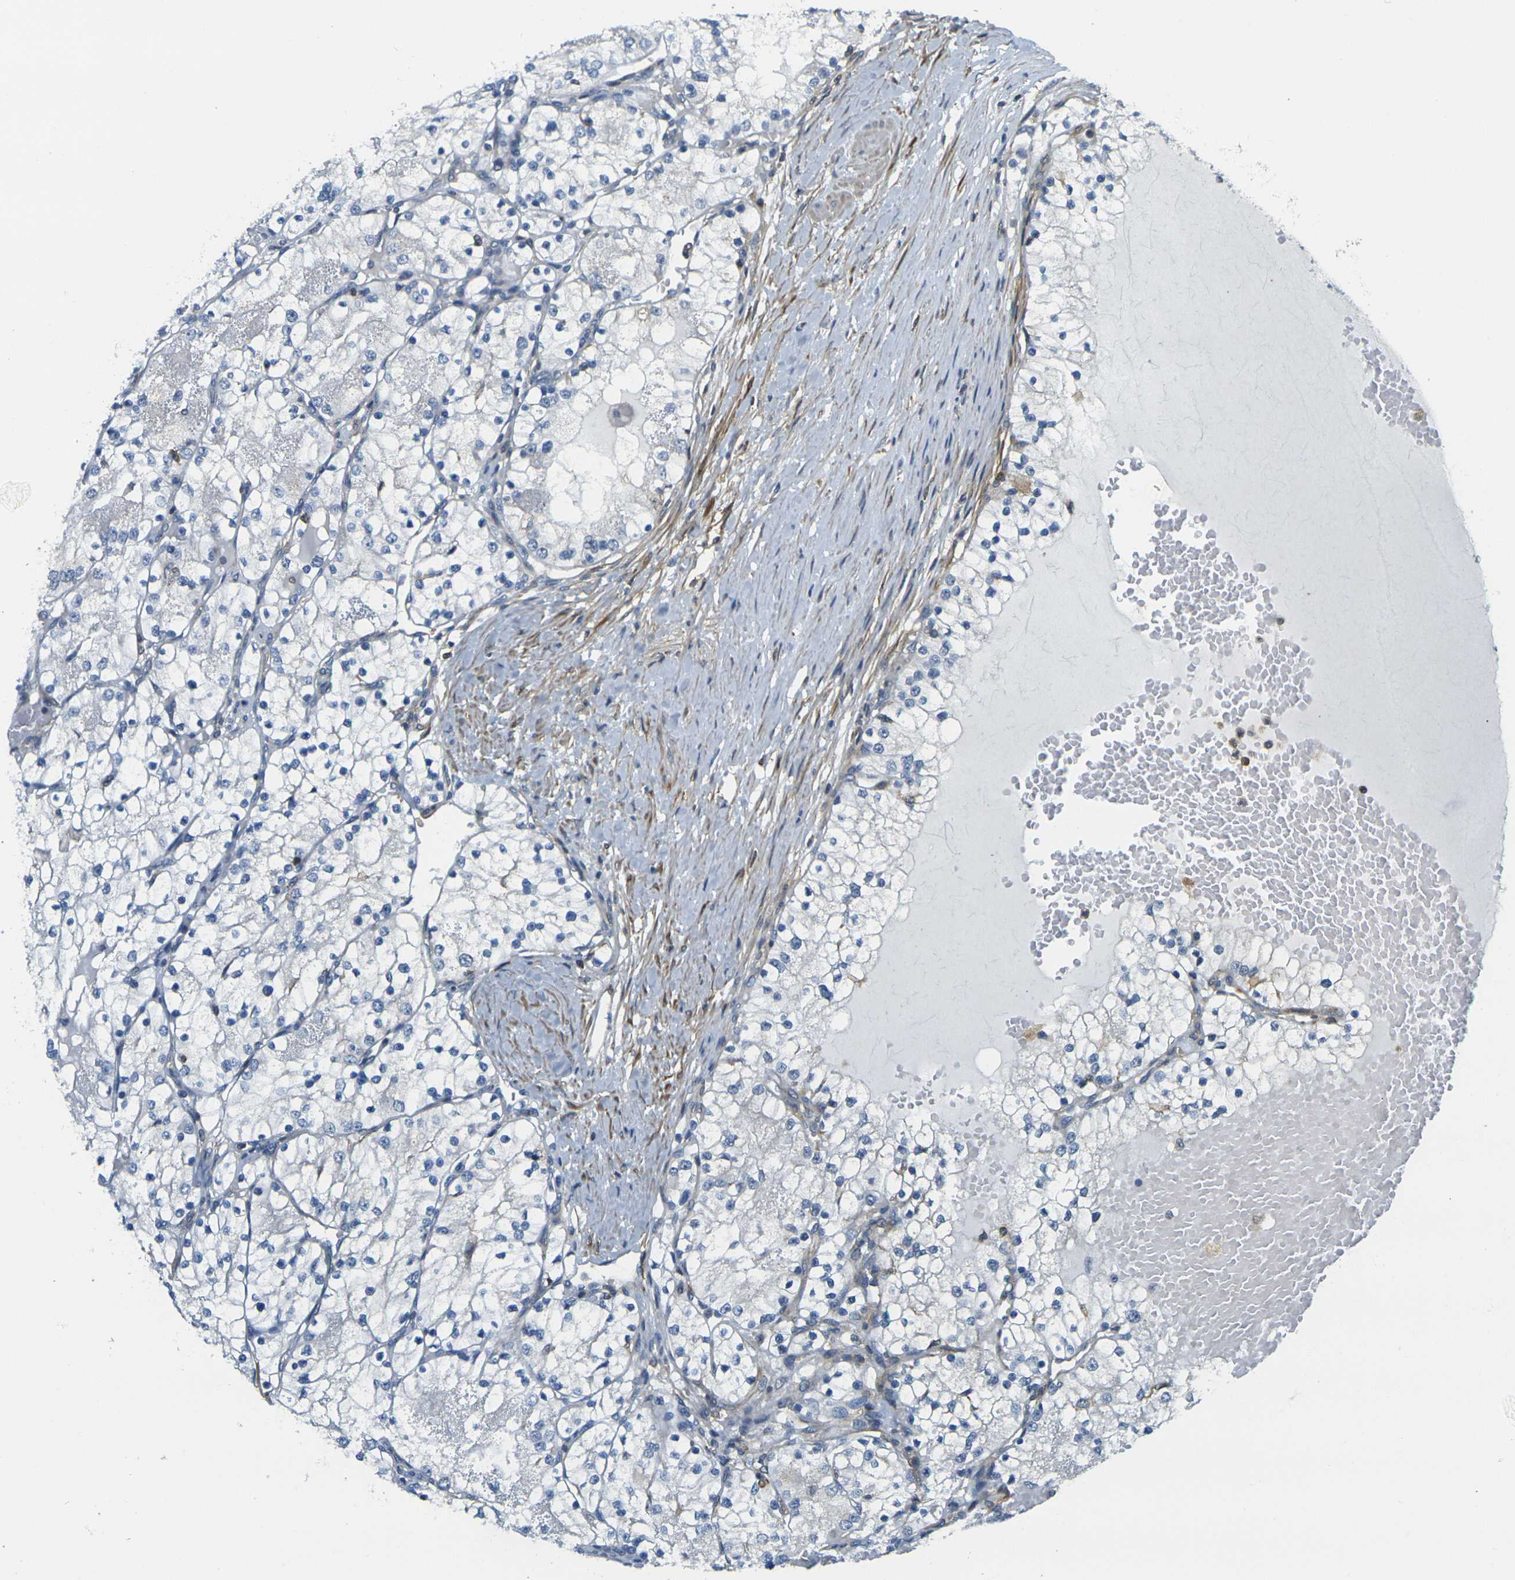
{"staining": {"intensity": "negative", "quantity": "none", "location": "none"}, "tissue": "renal cancer", "cell_type": "Tumor cells", "image_type": "cancer", "snomed": [{"axis": "morphology", "description": "Adenocarcinoma, NOS"}, {"axis": "topography", "description": "Kidney"}], "caption": "Image shows no protein positivity in tumor cells of renal cancer (adenocarcinoma) tissue.", "gene": "LASP1", "patient": {"sex": "male", "age": 68}}